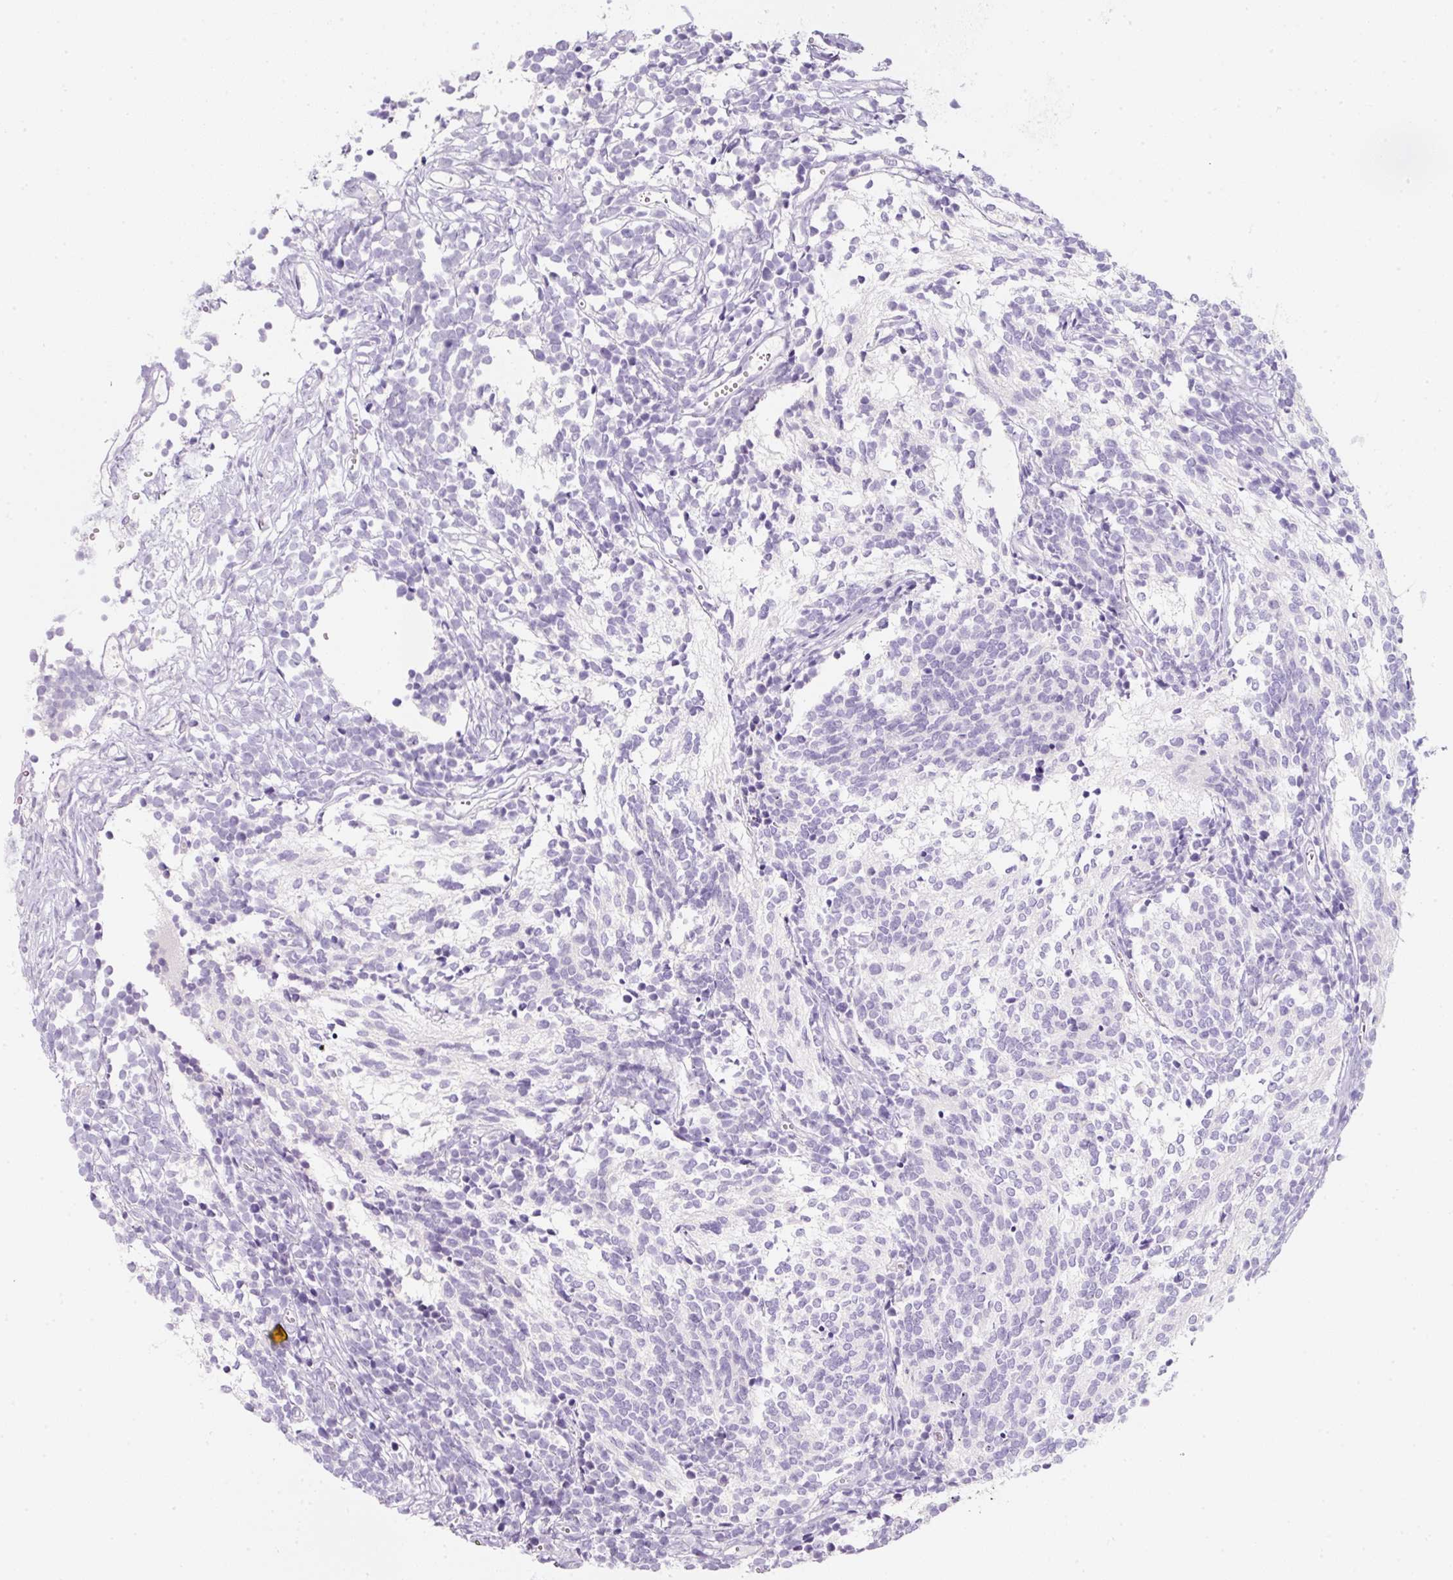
{"staining": {"intensity": "negative", "quantity": "none", "location": "none"}, "tissue": "glioma", "cell_type": "Tumor cells", "image_type": "cancer", "snomed": [{"axis": "morphology", "description": "Glioma, malignant, Low grade"}, {"axis": "topography", "description": "Brain"}], "caption": "Glioma stained for a protein using IHC displays no expression tumor cells.", "gene": "SLC2A2", "patient": {"sex": "female", "age": 1}}